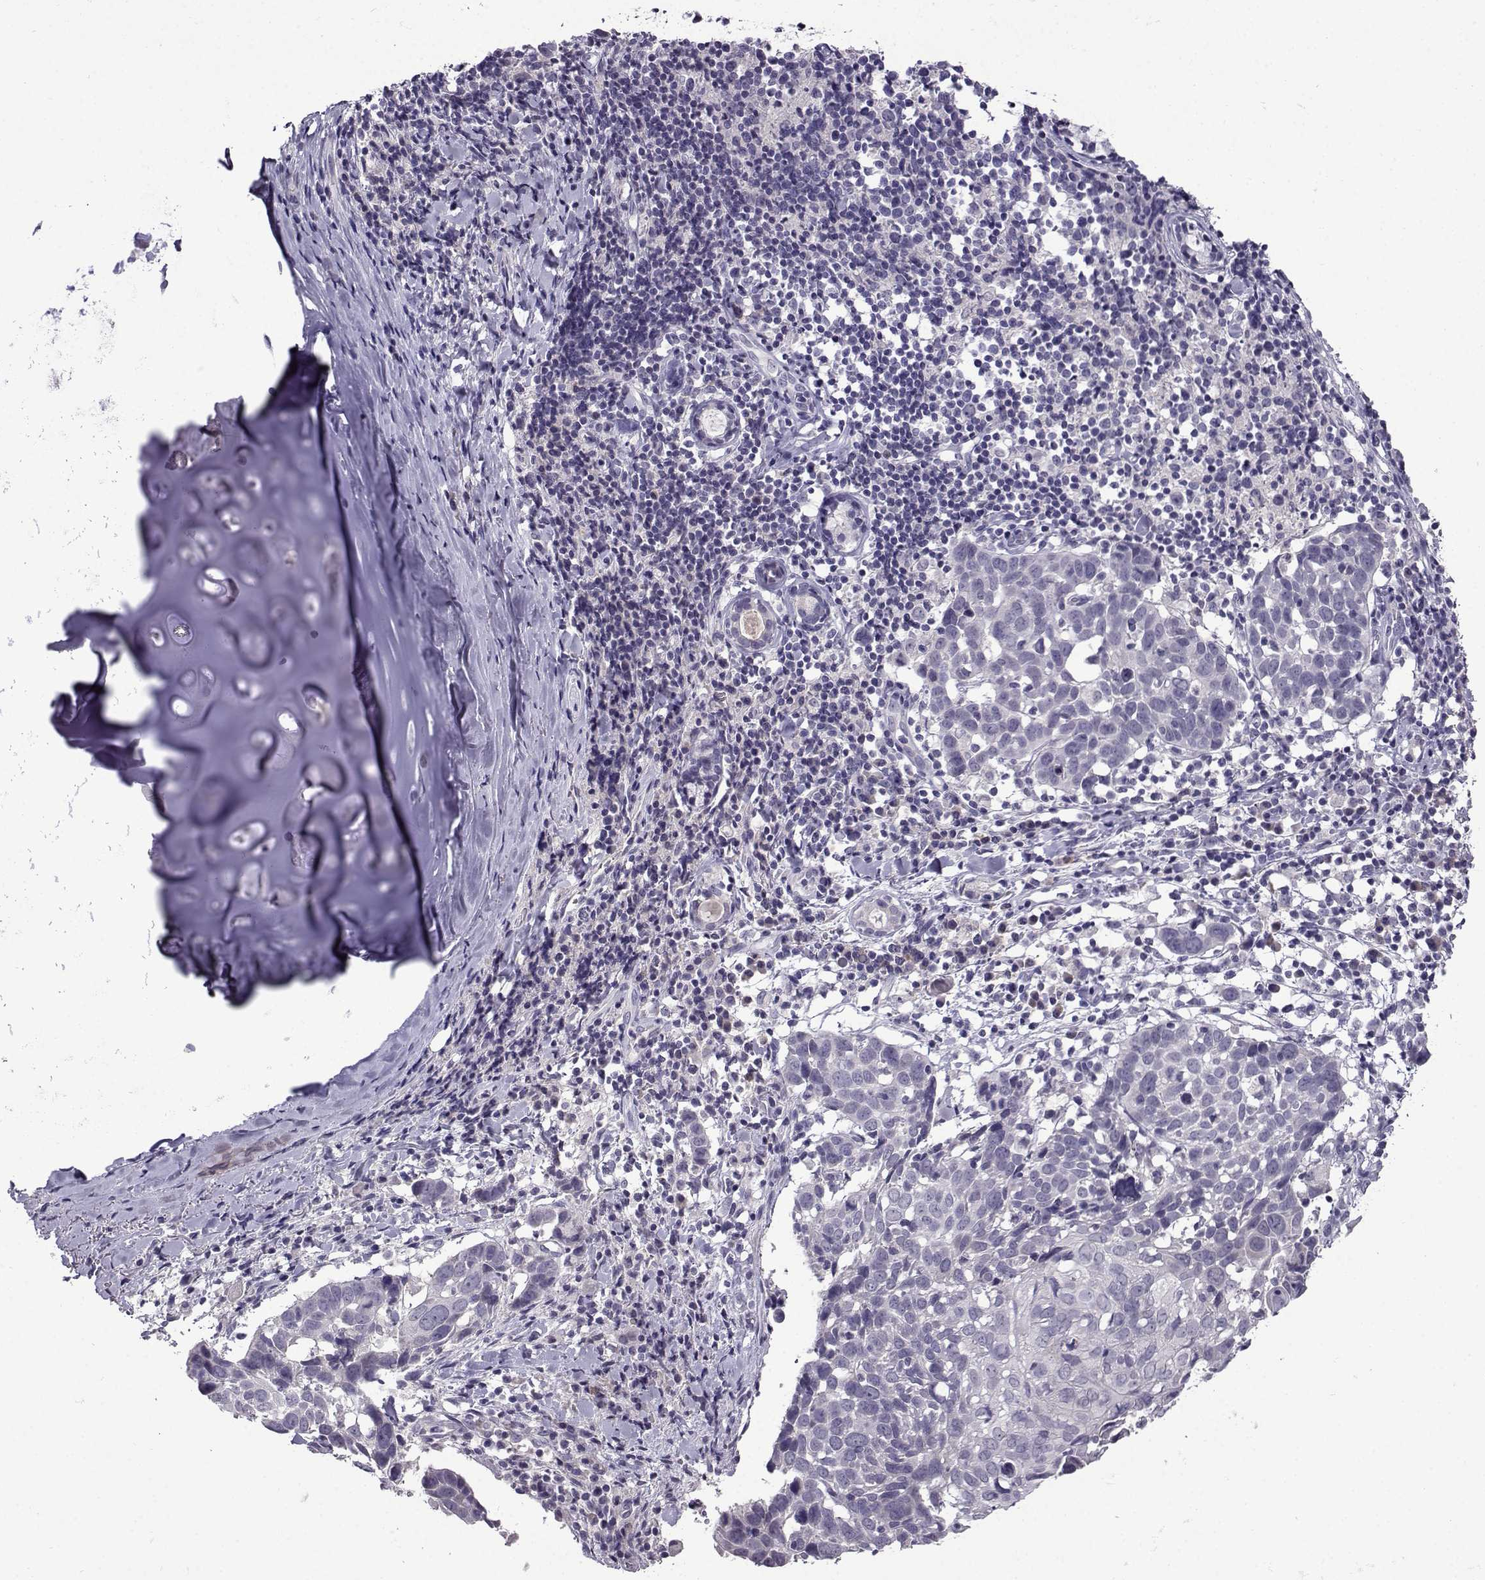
{"staining": {"intensity": "negative", "quantity": "none", "location": "none"}, "tissue": "lung cancer", "cell_type": "Tumor cells", "image_type": "cancer", "snomed": [{"axis": "morphology", "description": "Squamous cell carcinoma, NOS"}, {"axis": "topography", "description": "Lung"}], "caption": "A histopathology image of lung cancer (squamous cell carcinoma) stained for a protein demonstrates no brown staining in tumor cells. Nuclei are stained in blue.", "gene": "CRYBB1", "patient": {"sex": "male", "age": 57}}